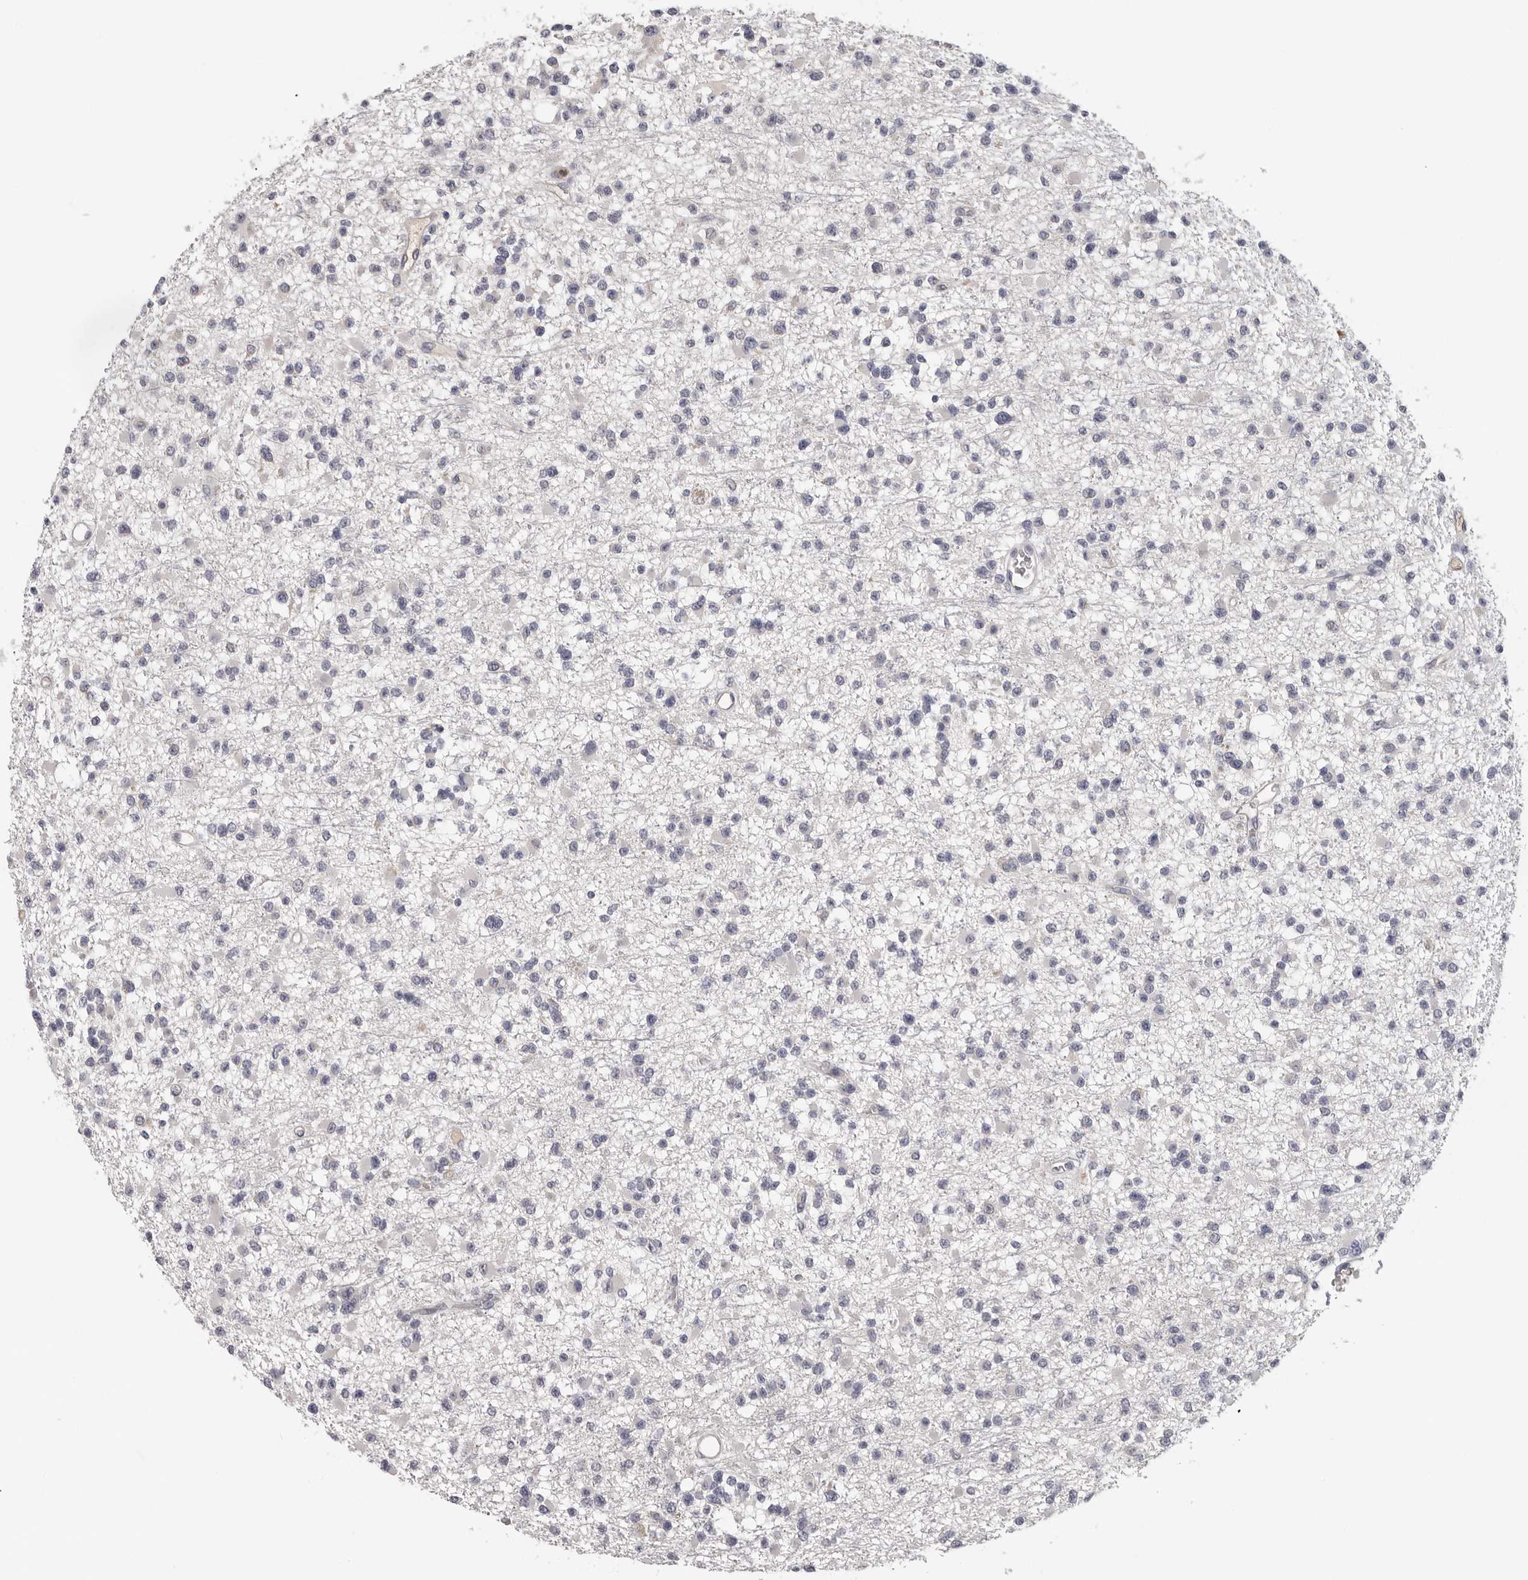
{"staining": {"intensity": "negative", "quantity": "none", "location": "none"}, "tissue": "glioma", "cell_type": "Tumor cells", "image_type": "cancer", "snomed": [{"axis": "morphology", "description": "Glioma, malignant, Low grade"}, {"axis": "topography", "description": "Brain"}], "caption": "Immunohistochemical staining of human malignant glioma (low-grade) demonstrates no significant expression in tumor cells.", "gene": "KIF2B", "patient": {"sex": "female", "age": 22}}